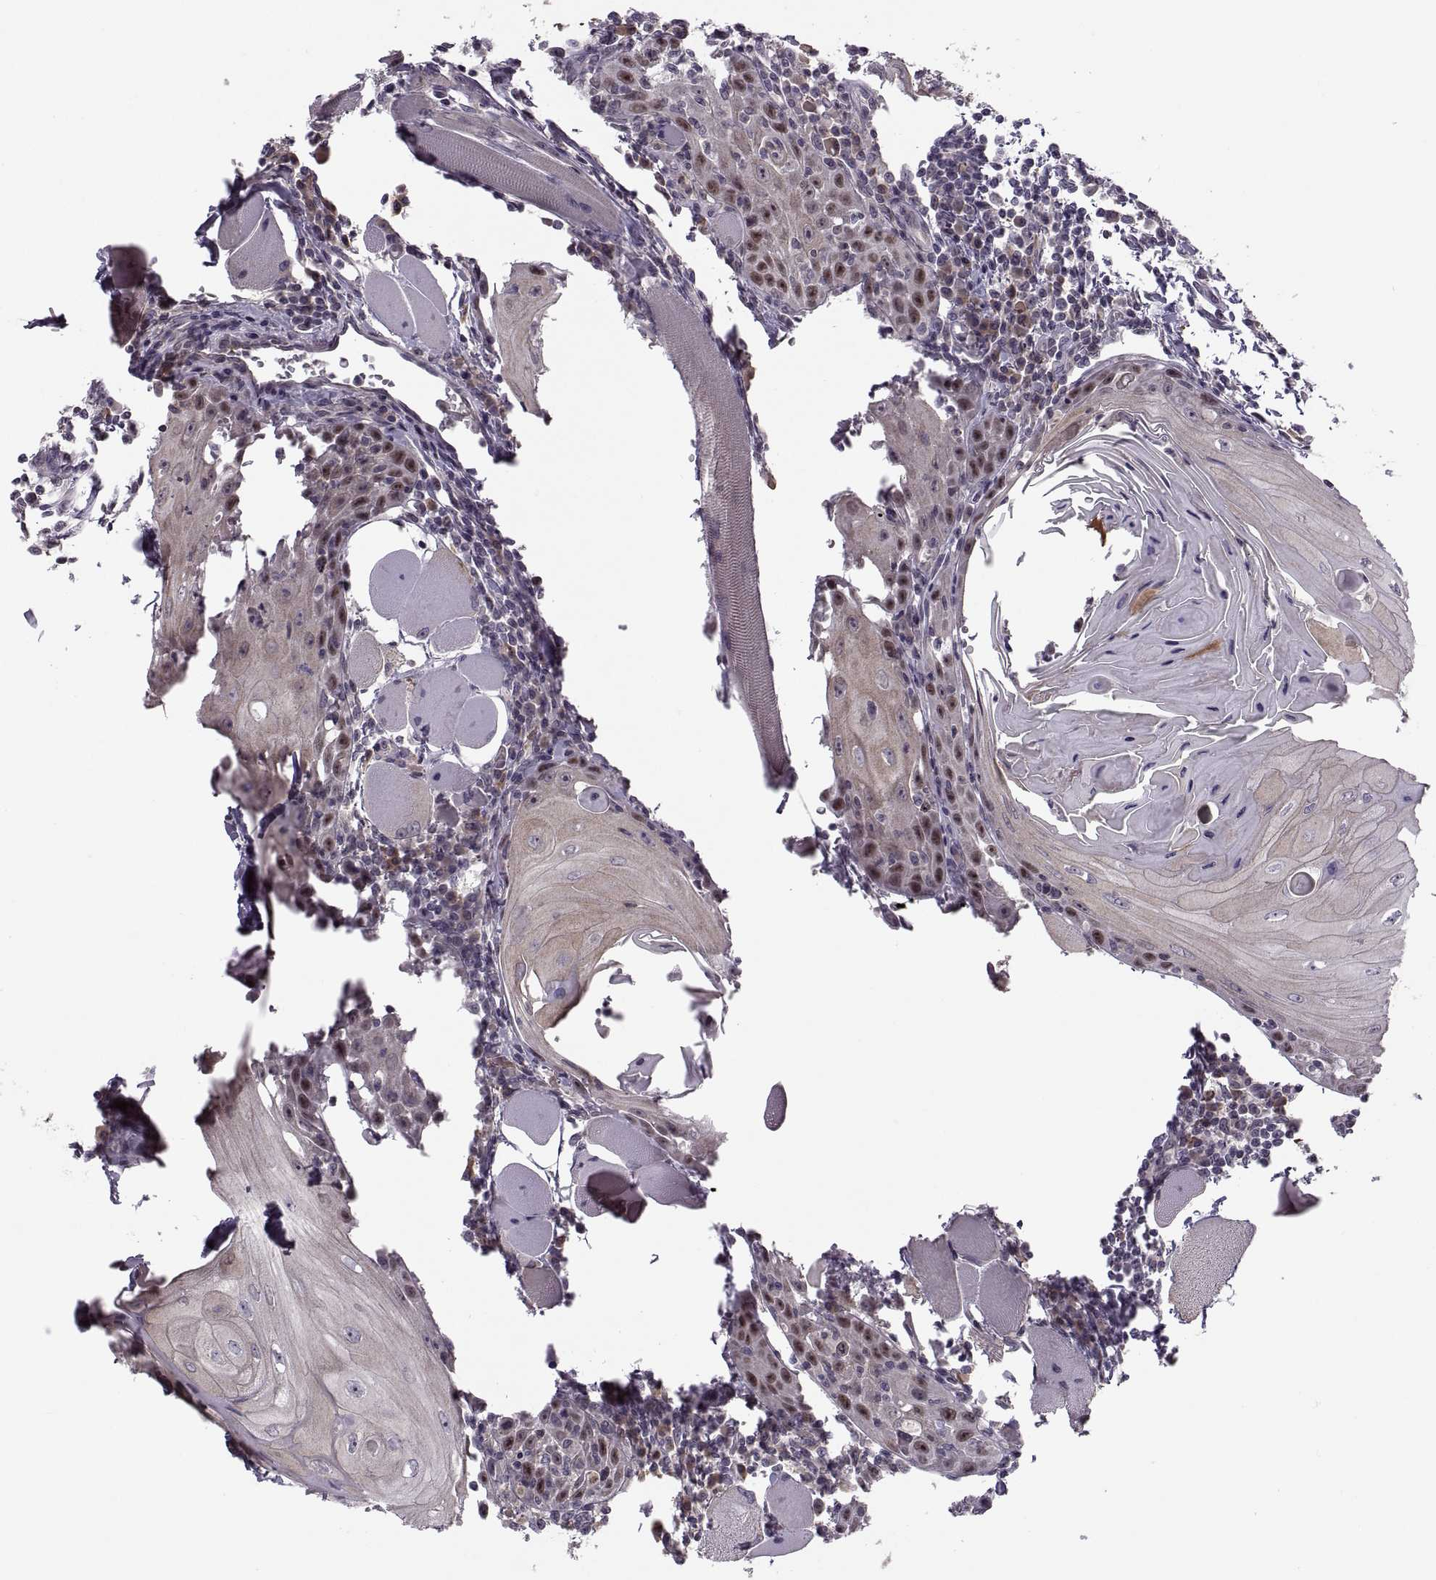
{"staining": {"intensity": "moderate", "quantity": "<25%", "location": "nuclear"}, "tissue": "head and neck cancer", "cell_type": "Tumor cells", "image_type": "cancer", "snomed": [{"axis": "morphology", "description": "Normal tissue, NOS"}, {"axis": "morphology", "description": "Squamous cell carcinoma, NOS"}, {"axis": "topography", "description": "Oral tissue"}, {"axis": "topography", "description": "Head-Neck"}], "caption": "An image of human head and neck cancer (squamous cell carcinoma) stained for a protein displays moderate nuclear brown staining in tumor cells.", "gene": "CACNA1F", "patient": {"sex": "male", "age": 52}}